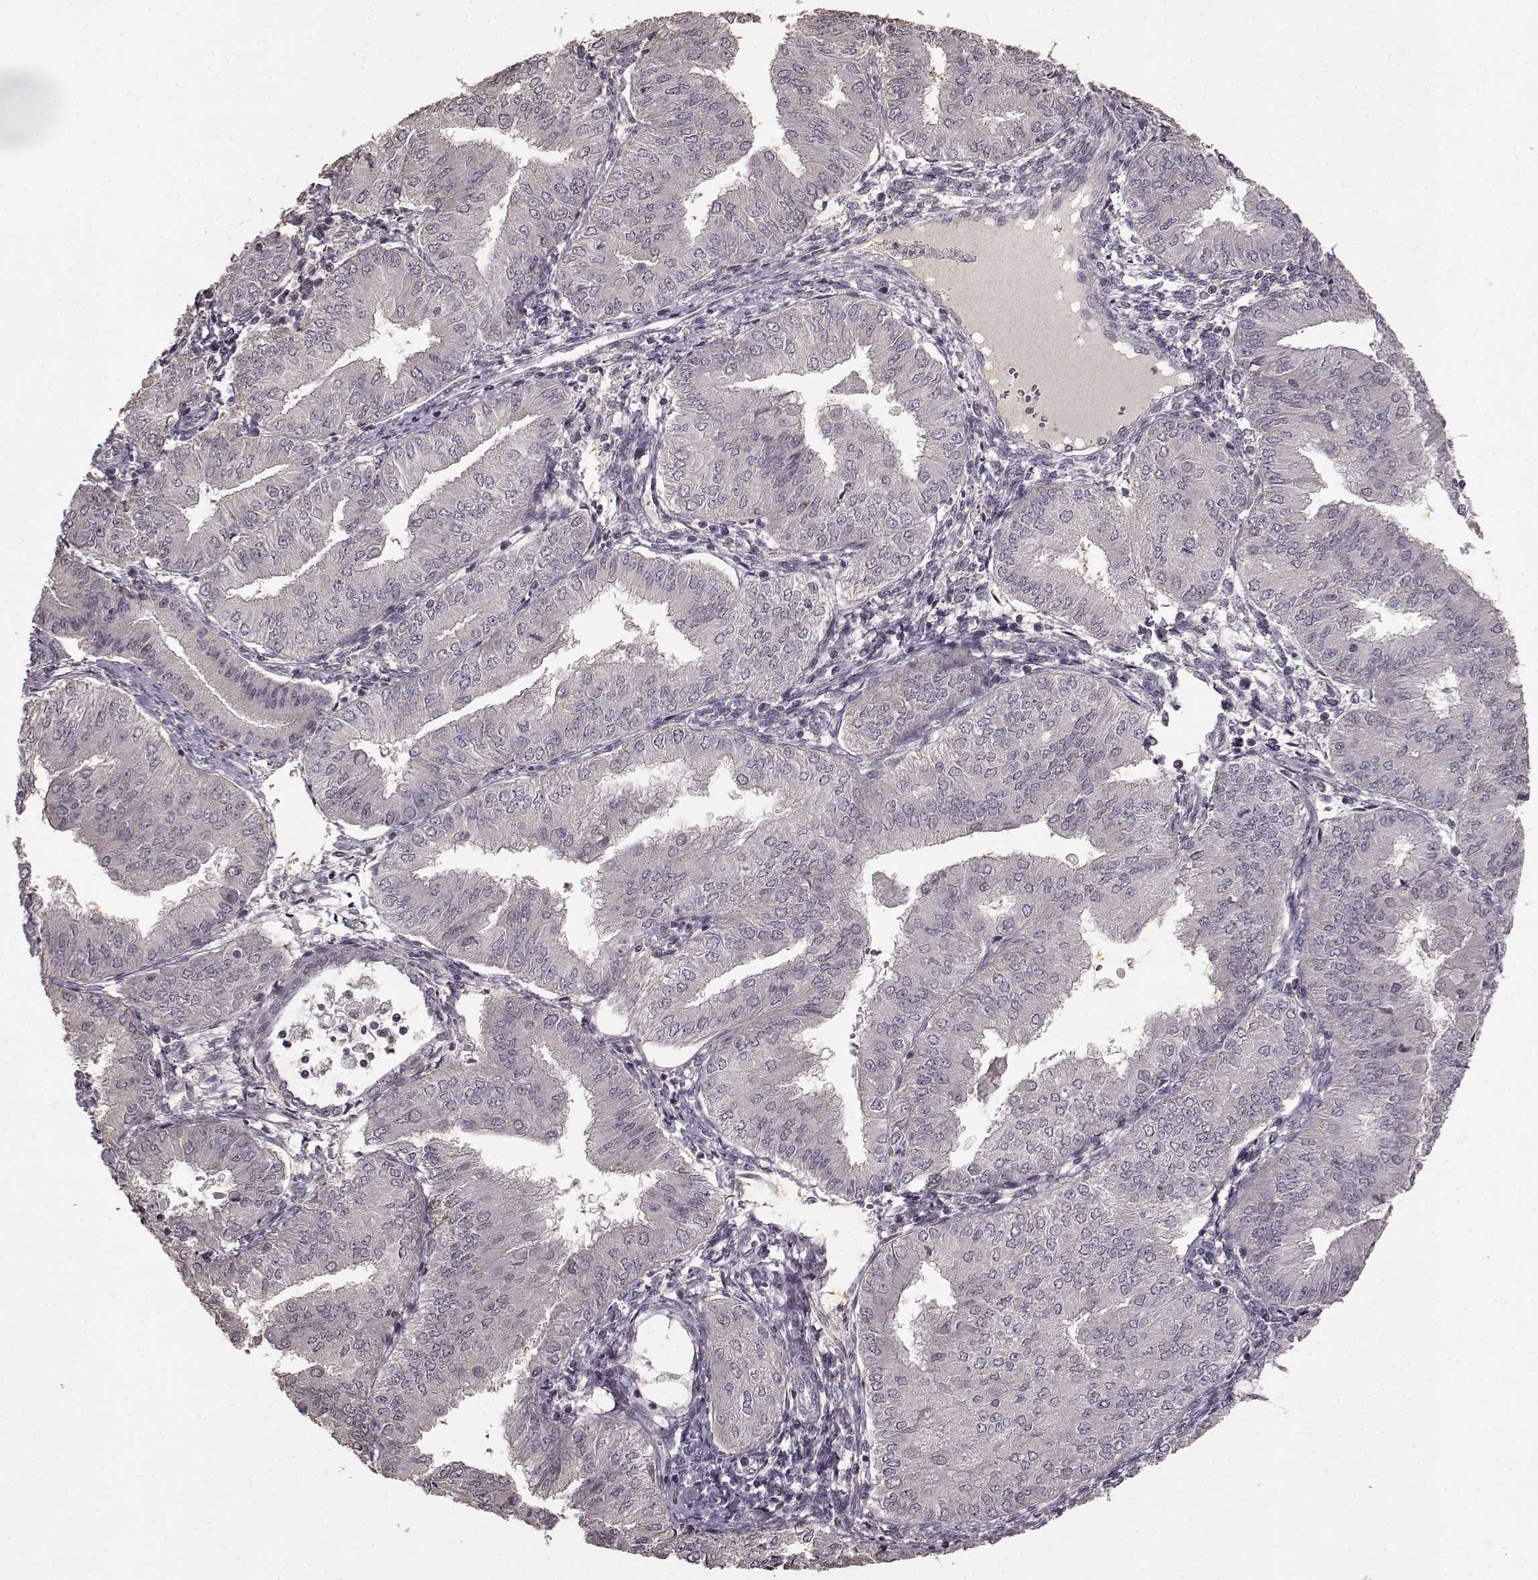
{"staining": {"intensity": "negative", "quantity": "none", "location": "none"}, "tissue": "endometrial cancer", "cell_type": "Tumor cells", "image_type": "cancer", "snomed": [{"axis": "morphology", "description": "Adenocarcinoma, NOS"}, {"axis": "topography", "description": "Endometrium"}], "caption": "Immunohistochemistry (IHC) histopathology image of neoplastic tissue: endometrial cancer stained with DAB exhibits no significant protein expression in tumor cells.", "gene": "LHB", "patient": {"sex": "female", "age": 53}}